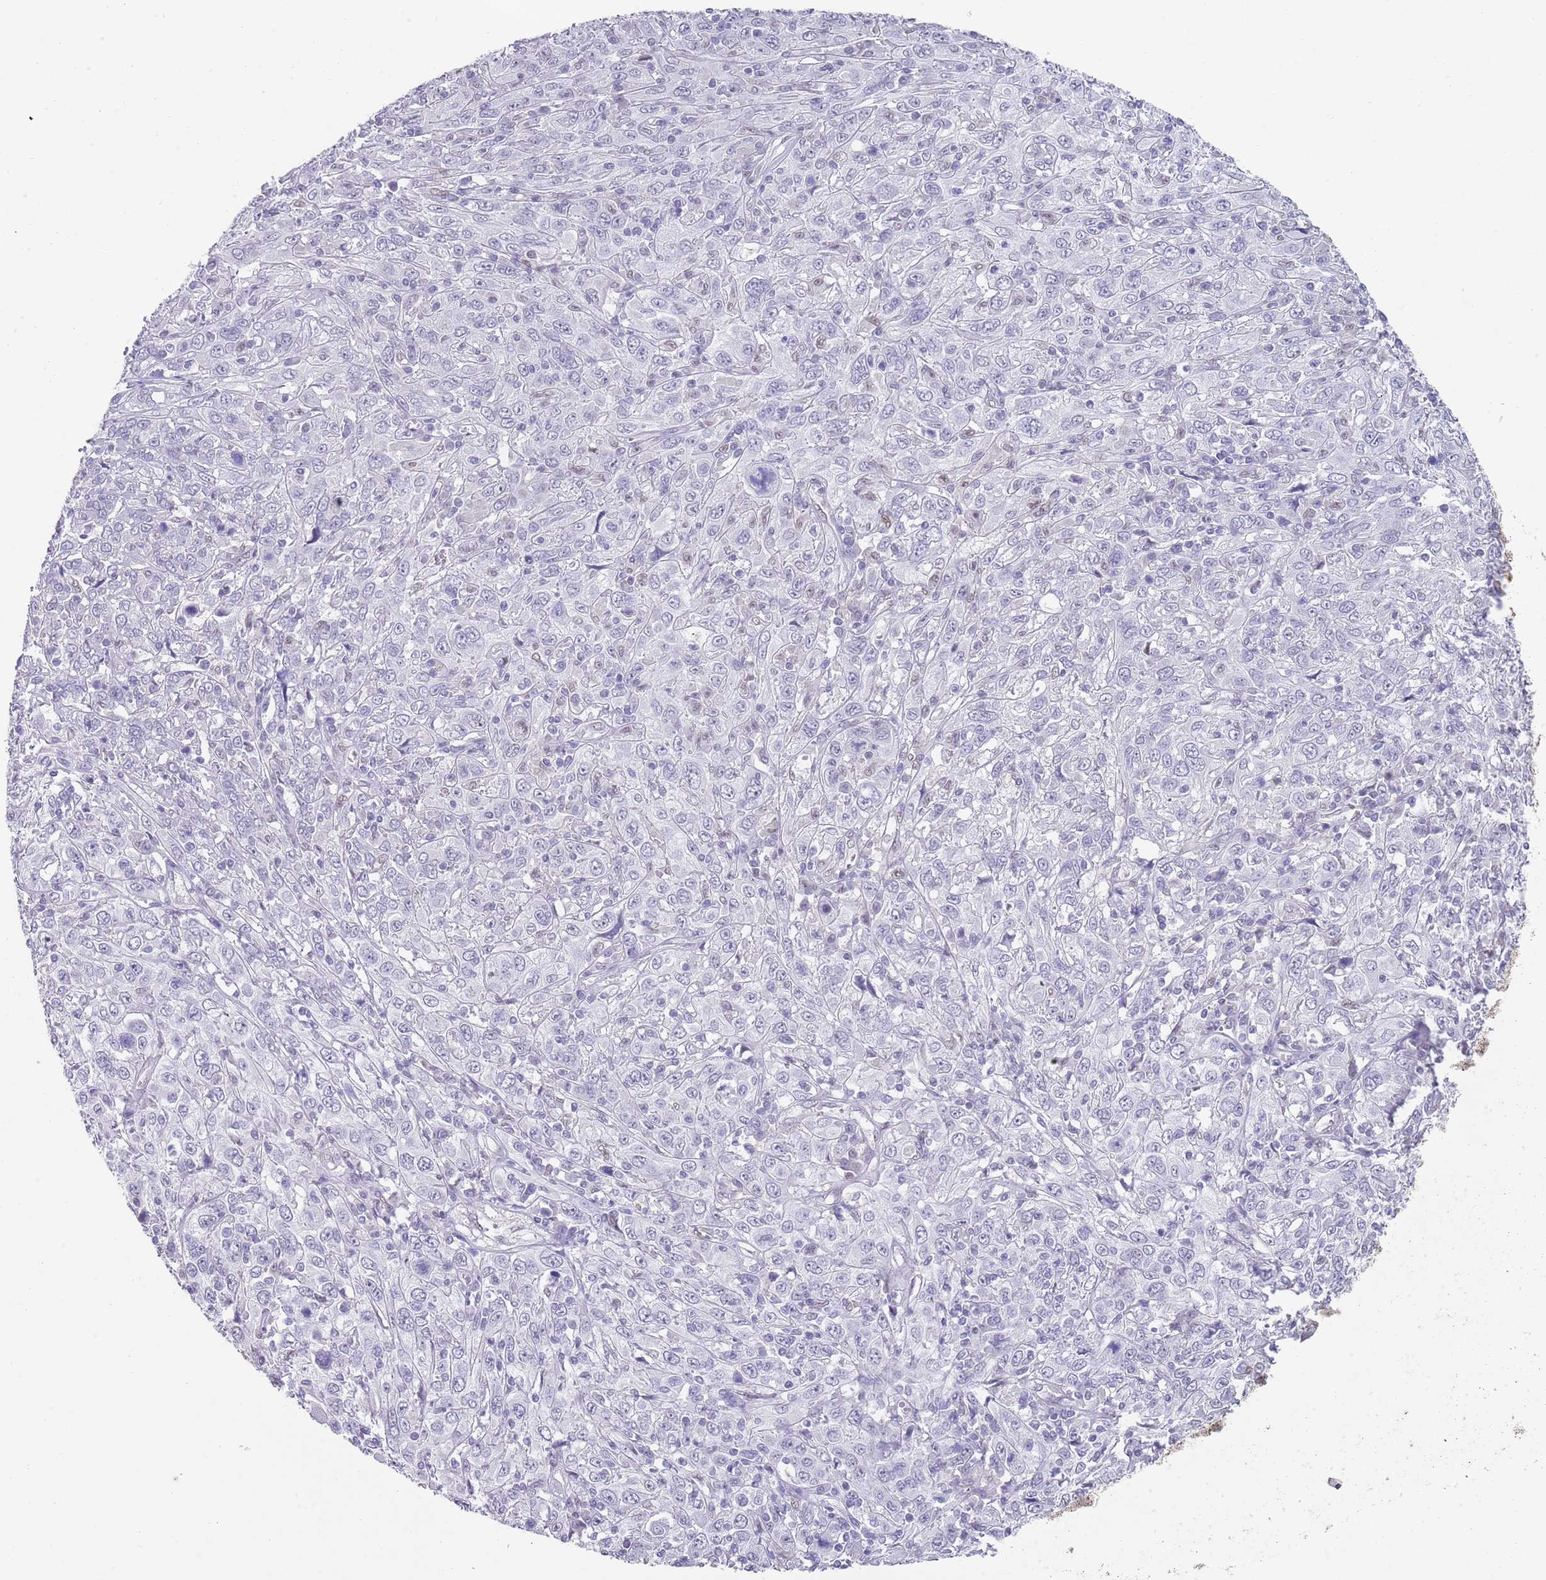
{"staining": {"intensity": "negative", "quantity": "none", "location": "none"}, "tissue": "cervical cancer", "cell_type": "Tumor cells", "image_type": "cancer", "snomed": [{"axis": "morphology", "description": "Squamous cell carcinoma, NOS"}, {"axis": "topography", "description": "Cervix"}], "caption": "Protein analysis of cervical cancer (squamous cell carcinoma) exhibits no significant positivity in tumor cells. Nuclei are stained in blue.", "gene": "SEPHS2", "patient": {"sex": "female", "age": 46}}